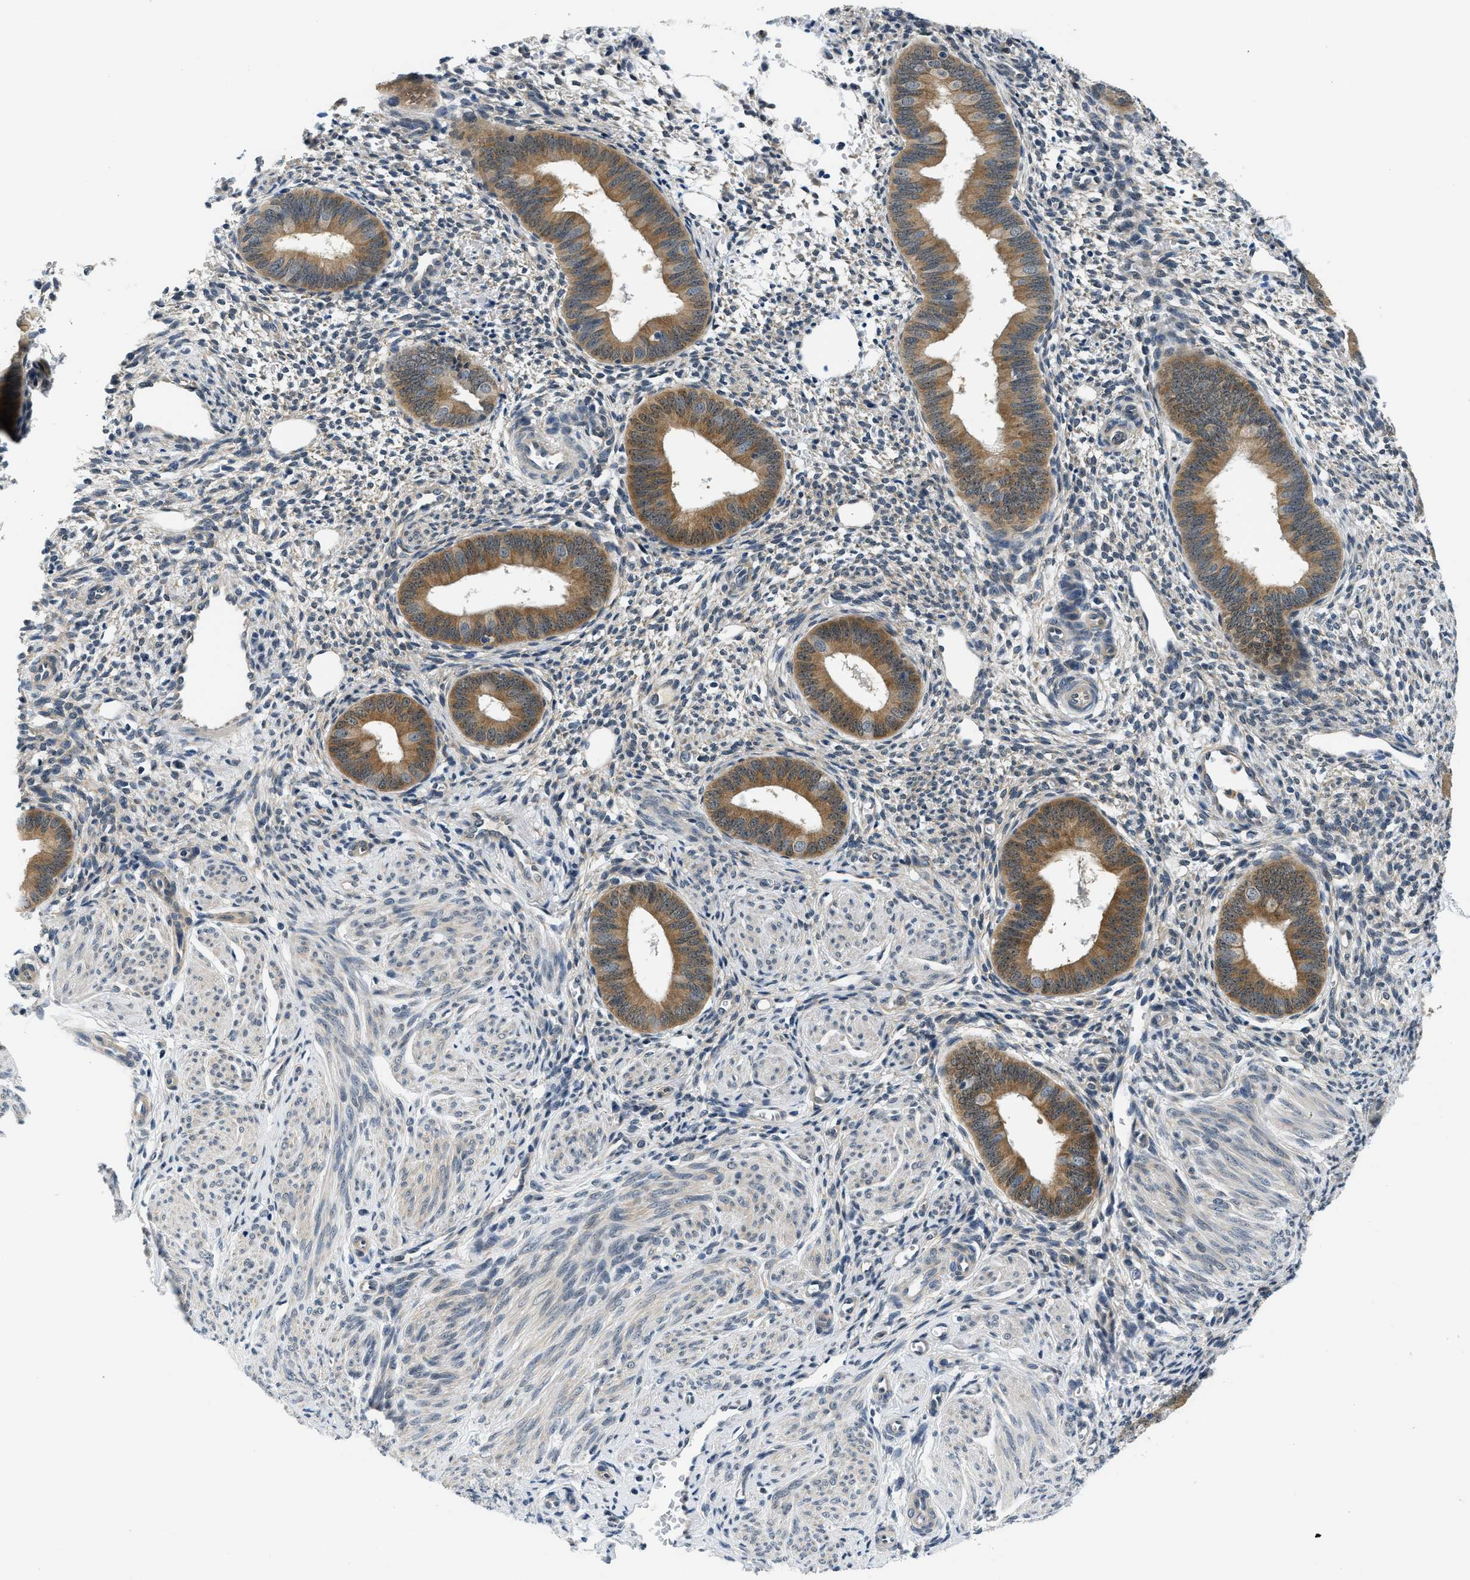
{"staining": {"intensity": "weak", "quantity": "<25%", "location": "cytoplasmic/membranous"}, "tissue": "endometrium", "cell_type": "Cells in endometrial stroma", "image_type": "normal", "snomed": [{"axis": "morphology", "description": "Normal tissue, NOS"}, {"axis": "topography", "description": "Endometrium"}], "caption": "The image exhibits no significant positivity in cells in endometrial stroma of endometrium. (Brightfield microscopy of DAB IHC at high magnification).", "gene": "SMAD4", "patient": {"sex": "female", "age": 46}}